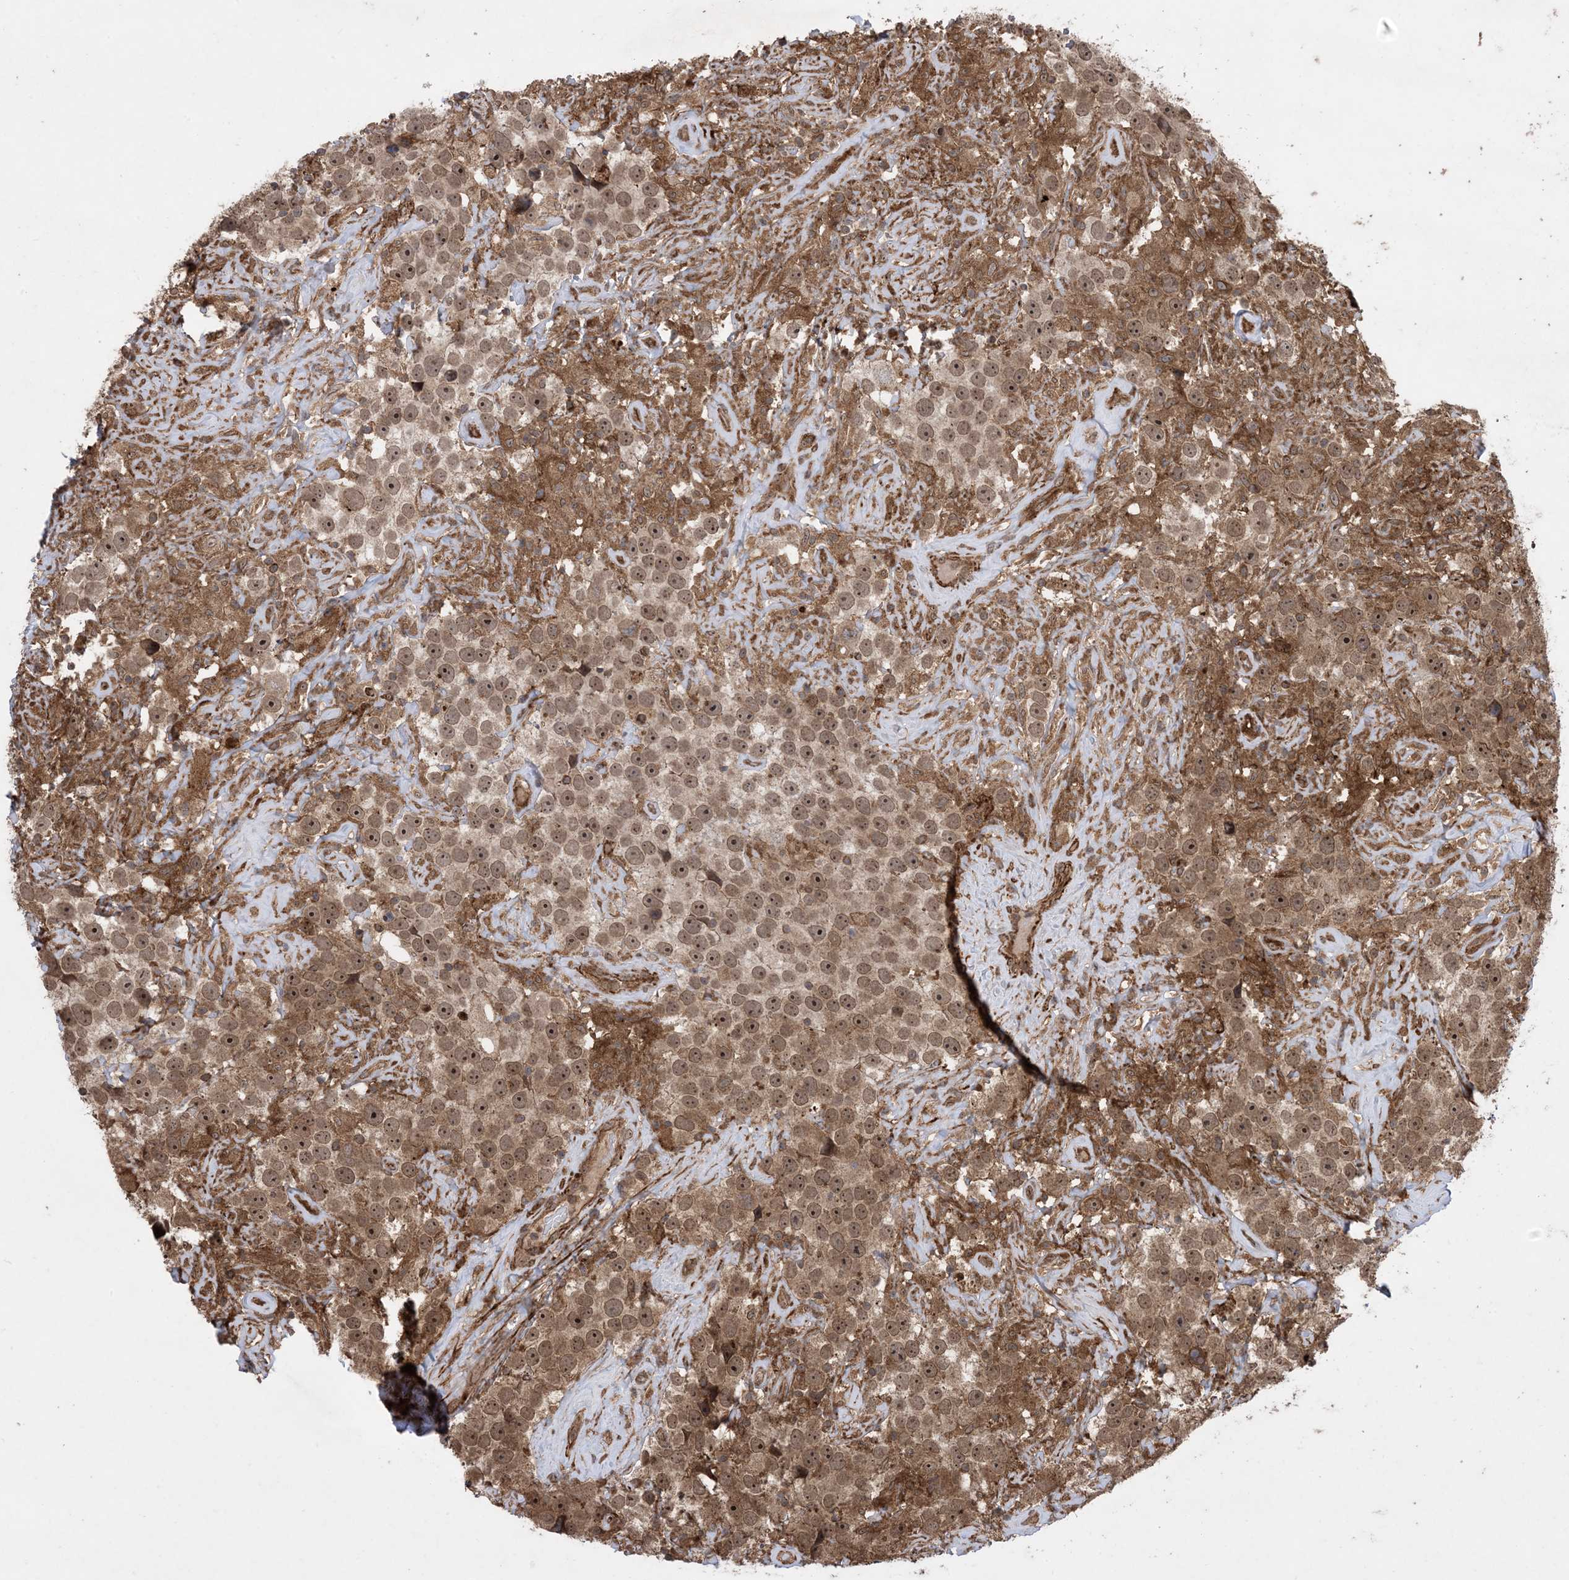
{"staining": {"intensity": "moderate", "quantity": ">75%", "location": "cytoplasmic/membranous,nuclear"}, "tissue": "testis cancer", "cell_type": "Tumor cells", "image_type": "cancer", "snomed": [{"axis": "morphology", "description": "Seminoma, NOS"}, {"axis": "topography", "description": "Testis"}], "caption": "Human testis cancer stained with a brown dye displays moderate cytoplasmic/membranous and nuclear positive positivity in about >75% of tumor cells.", "gene": "ZNF511", "patient": {"sex": "male", "age": 49}}